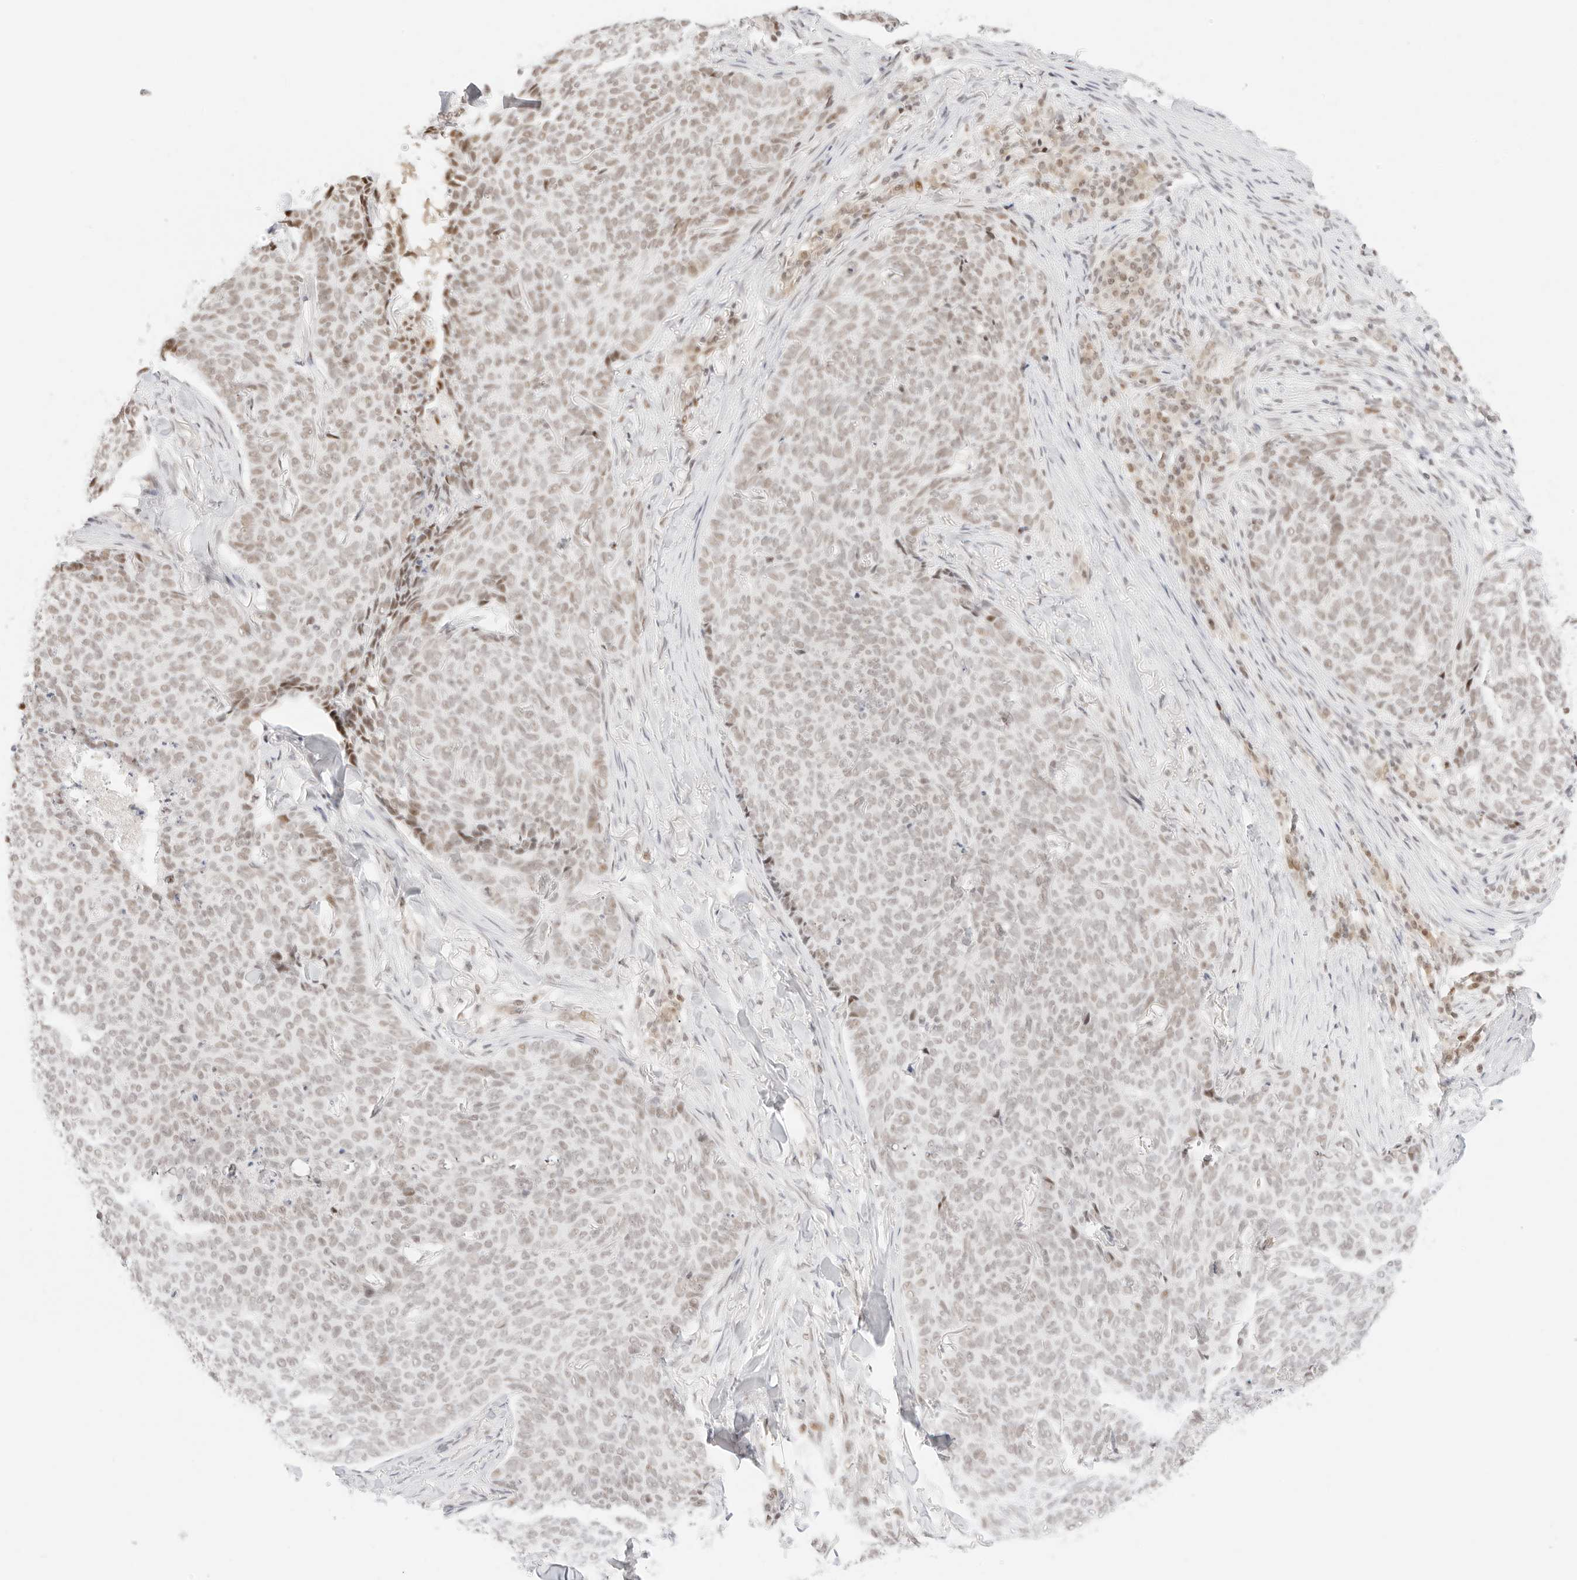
{"staining": {"intensity": "weak", "quantity": "<25%", "location": "nuclear"}, "tissue": "skin cancer", "cell_type": "Tumor cells", "image_type": "cancer", "snomed": [{"axis": "morphology", "description": "Normal tissue, NOS"}, {"axis": "morphology", "description": "Basal cell carcinoma"}, {"axis": "topography", "description": "Skin"}], "caption": "Protein analysis of basal cell carcinoma (skin) exhibits no significant expression in tumor cells.", "gene": "ITGA6", "patient": {"sex": "male", "age": 50}}